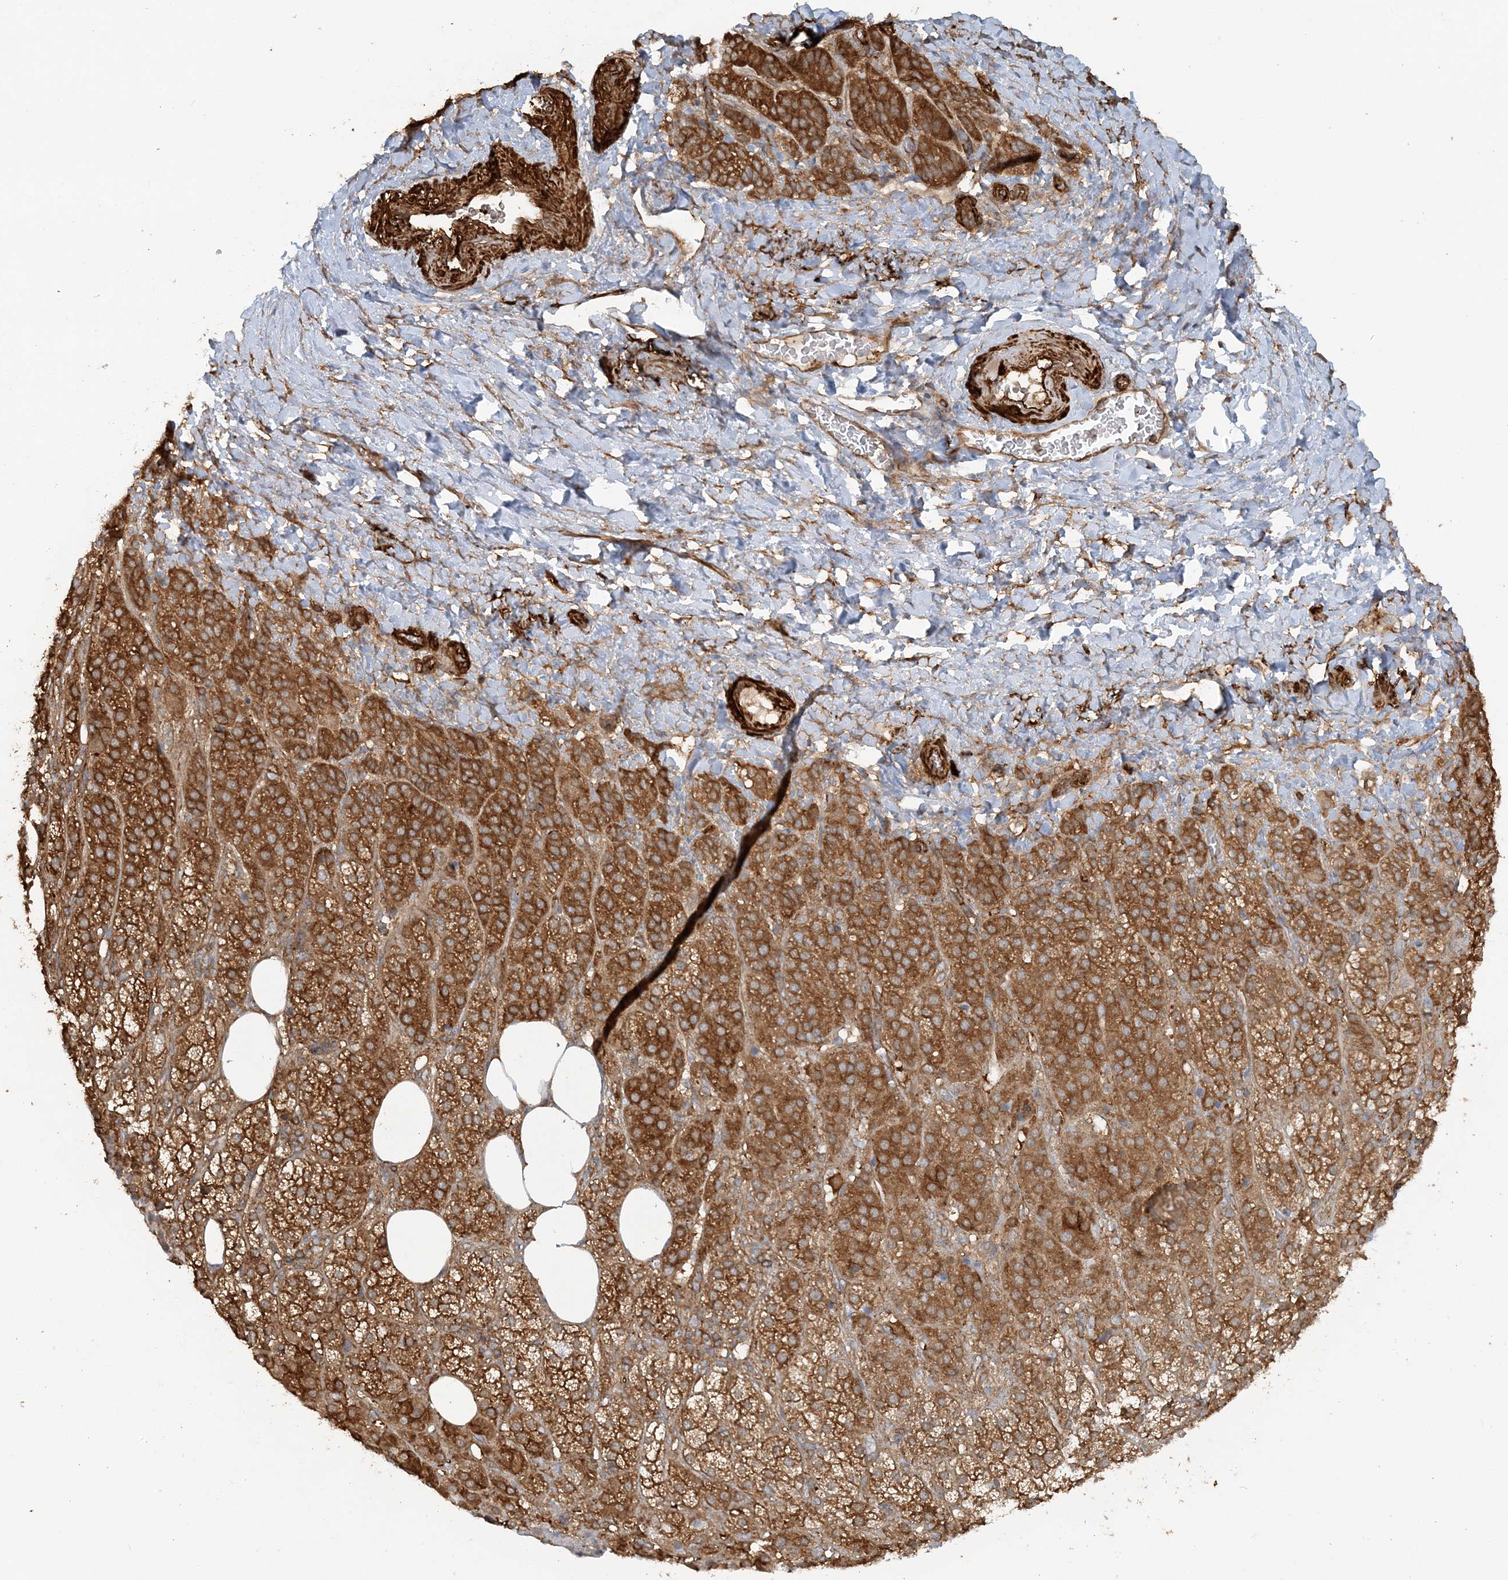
{"staining": {"intensity": "strong", "quantity": ">75%", "location": "cytoplasmic/membranous"}, "tissue": "adrenal gland", "cell_type": "Glandular cells", "image_type": "normal", "snomed": [{"axis": "morphology", "description": "Normal tissue, NOS"}, {"axis": "topography", "description": "Adrenal gland"}], "caption": "Unremarkable adrenal gland displays strong cytoplasmic/membranous positivity in approximately >75% of glandular cells Using DAB (3,3'-diaminobenzidine) (brown) and hematoxylin (blue) stains, captured at high magnification using brightfield microscopy..", "gene": "DSTN", "patient": {"sex": "female", "age": 57}}